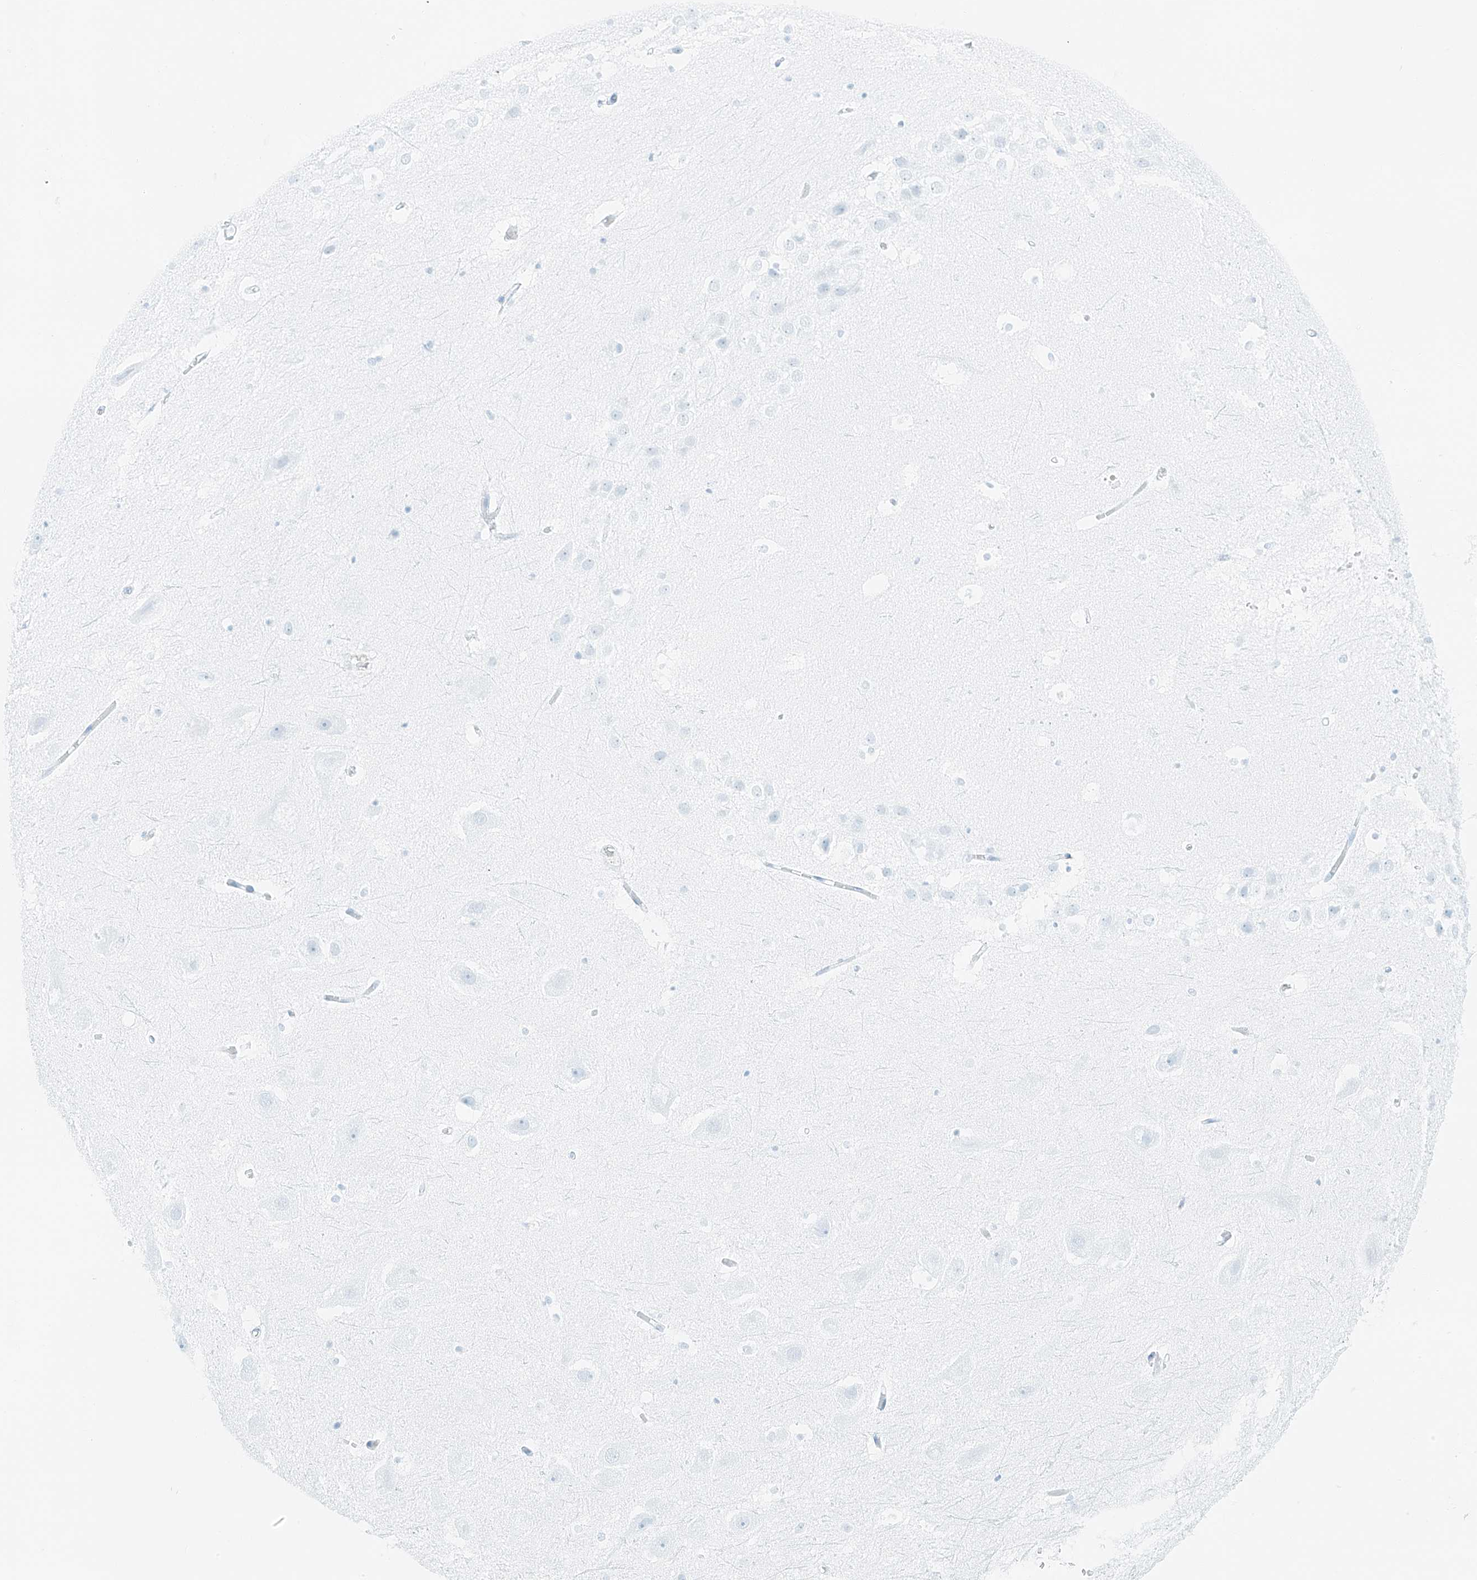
{"staining": {"intensity": "negative", "quantity": "none", "location": "none"}, "tissue": "hippocampus", "cell_type": "Glial cells", "image_type": "normal", "snomed": [{"axis": "morphology", "description": "Normal tissue, NOS"}, {"axis": "topography", "description": "Hippocampus"}], "caption": "Hippocampus stained for a protein using immunohistochemistry (IHC) demonstrates no positivity glial cells.", "gene": "SMCP", "patient": {"sex": "female", "age": 52}}